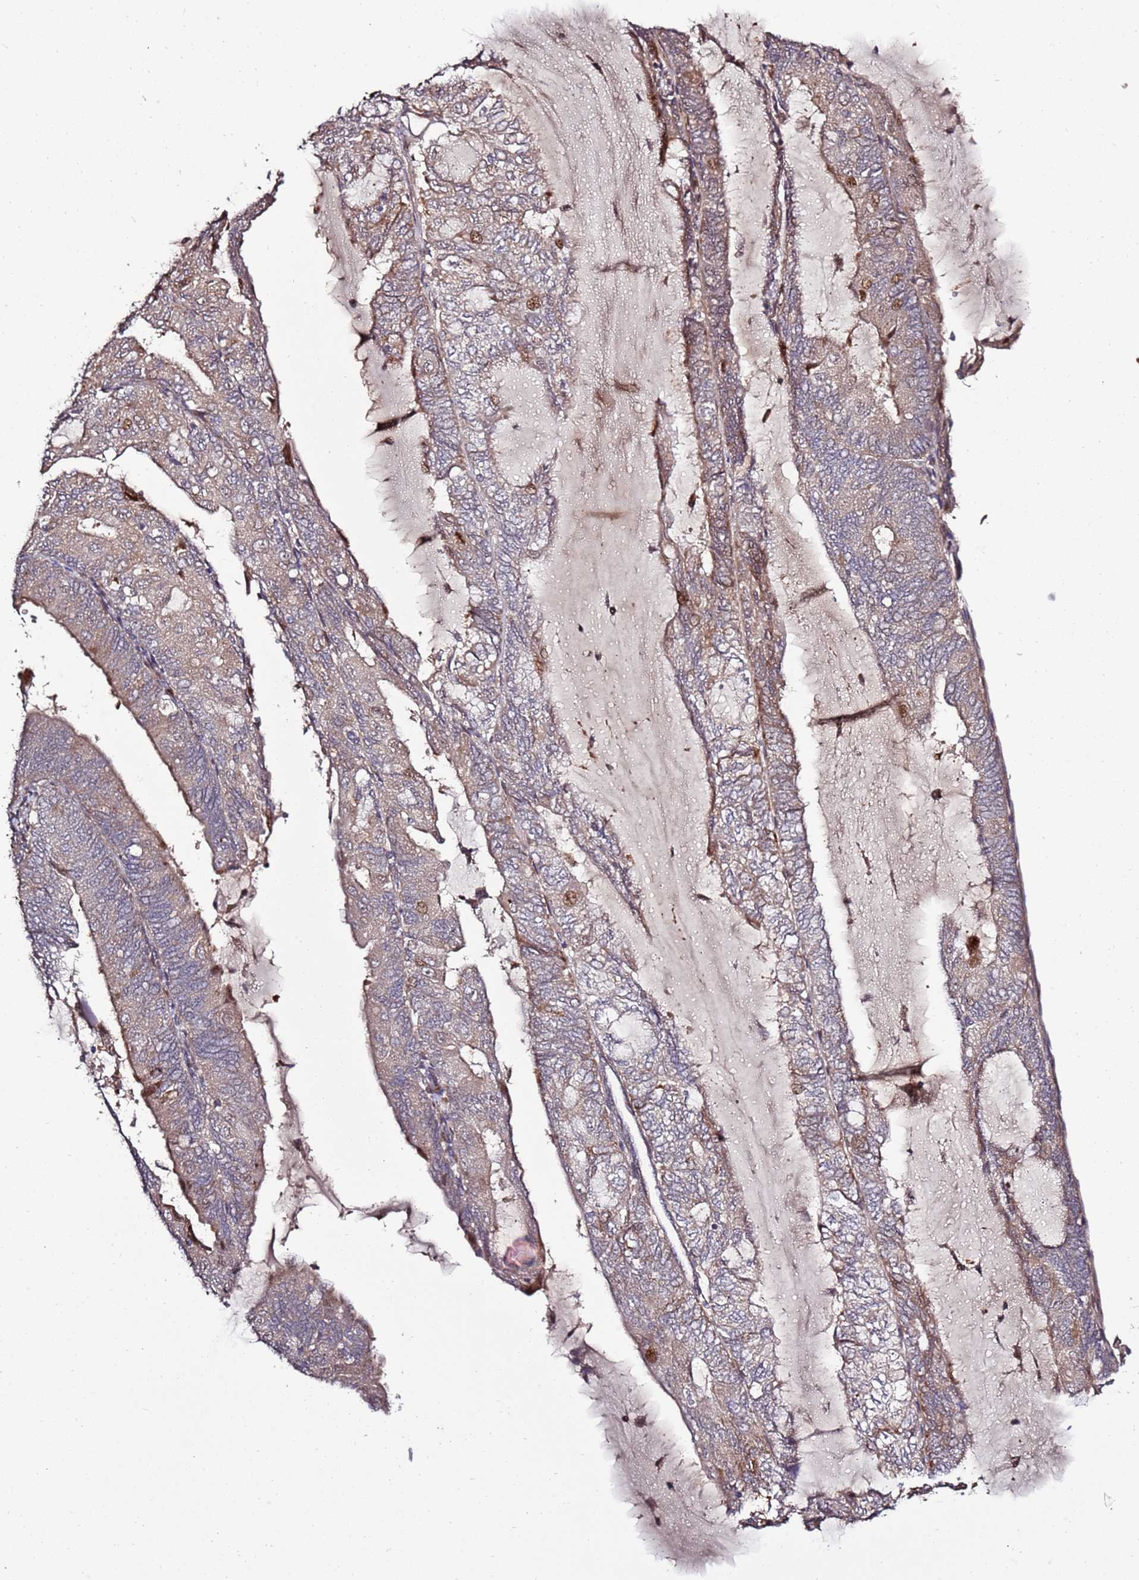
{"staining": {"intensity": "weak", "quantity": "25%-75%", "location": "cytoplasmic/membranous"}, "tissue": "endometrial cancer", "cell_type": "Tumor cells", "image_type": "cancer", "snomed": [{"axis": "morphology", "description": "Adenocarcinoma, NOS"}, {"axis": "topography", "description": "Endometrium"}], "caption": "Endometrial cancer stained with IHC reveals weak cytoplasmic/membranous expression in approximately 25%-75% of tumor cells.", "gene": "RHBDL1", "patient": {"sex": "female", "age": 81}}